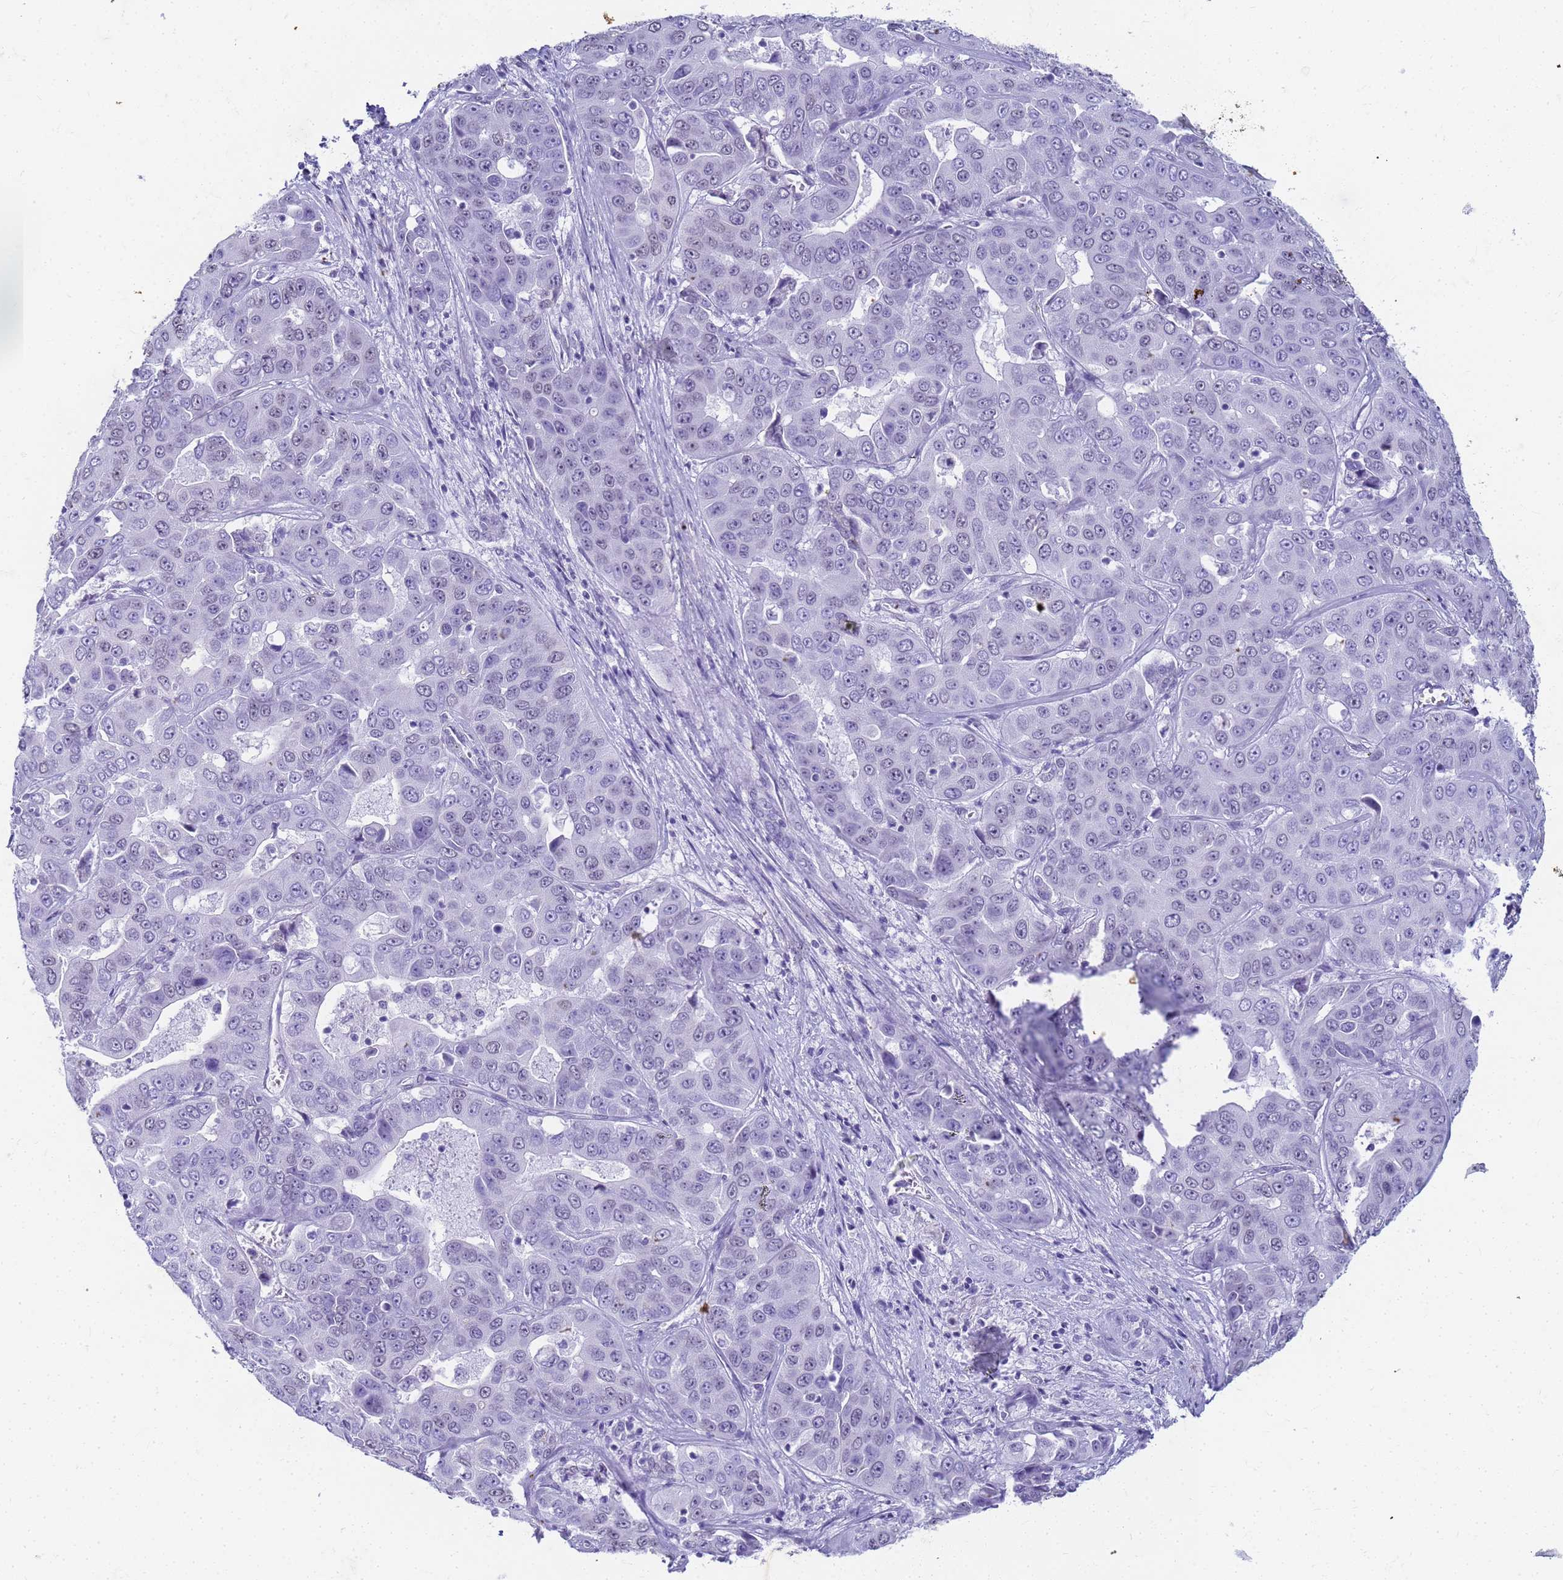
{"staining": {"intensity": "negative", "quantity": "none", "location": "none"}, "tissue": "liver cancer", "cell_type": "Tumor cells", "image_type": "cancer", "snomed": [{"axis": "morphology", "description": "Cholangiocarcinoma"}, {"axis": "topography", "description": "Liver"}], "caption": "The micrograph shows no significant staining in tumor cells of liver cancer.", "gene": "SLC7A9", "patient": {"sex": "female", "age": 52}}